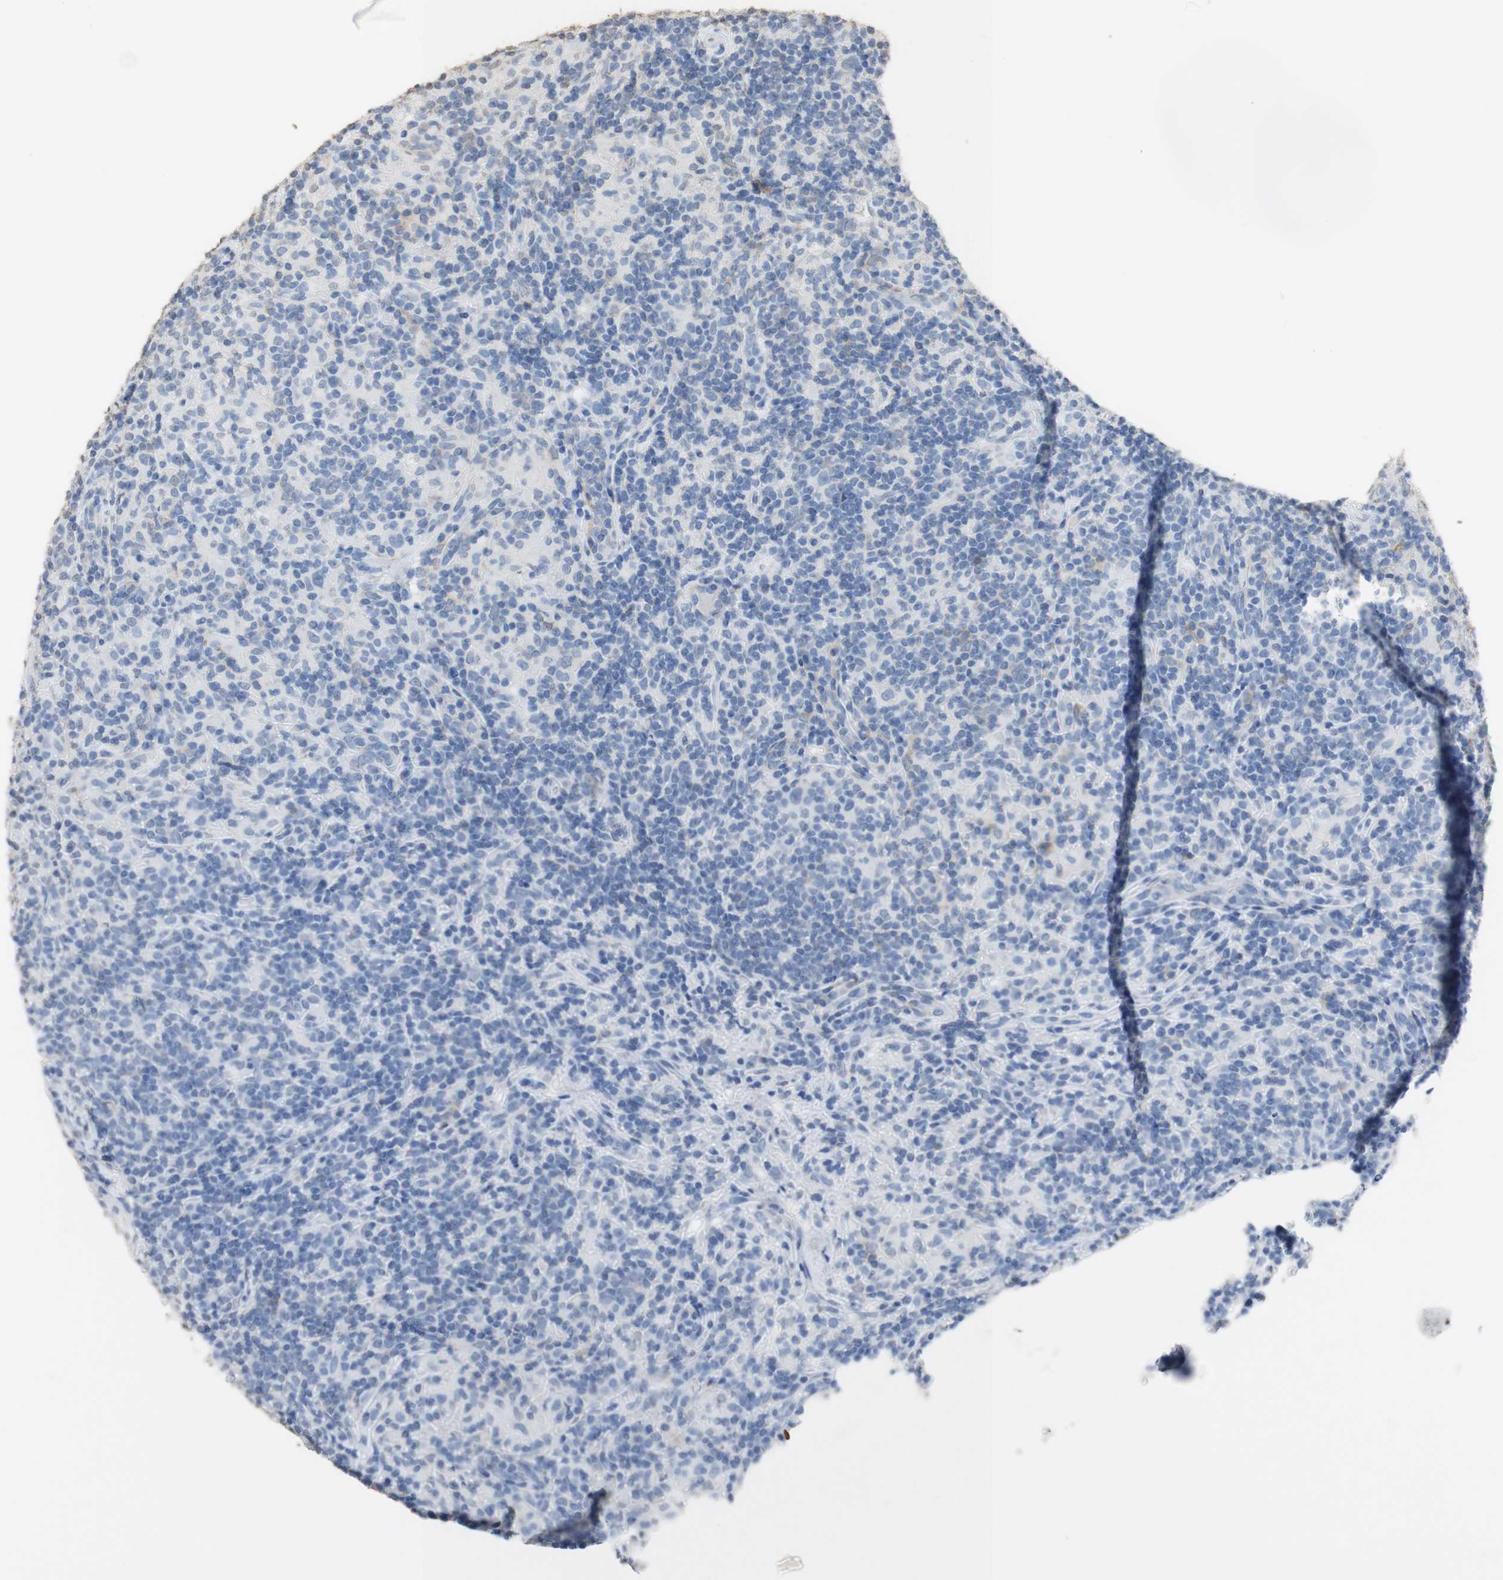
{"staining": {"intensity": "negative", "quantity": "none", "location": "none"}, "tissue": "lymphoma", "cell_type": "Tumor cells", "image_type": "cancer", "snomed": [{"axis": "morphology", "description": "Hodgkin's disease, NOS"}, {"axis": "topography", "description": "Lymph node"}], "caption": "Lymphoma was stained to show a protein in brown. There is no significant expression in tumor cells.", "gene": "L1CAM", "patient": {"sex": "male", "age": 70}}